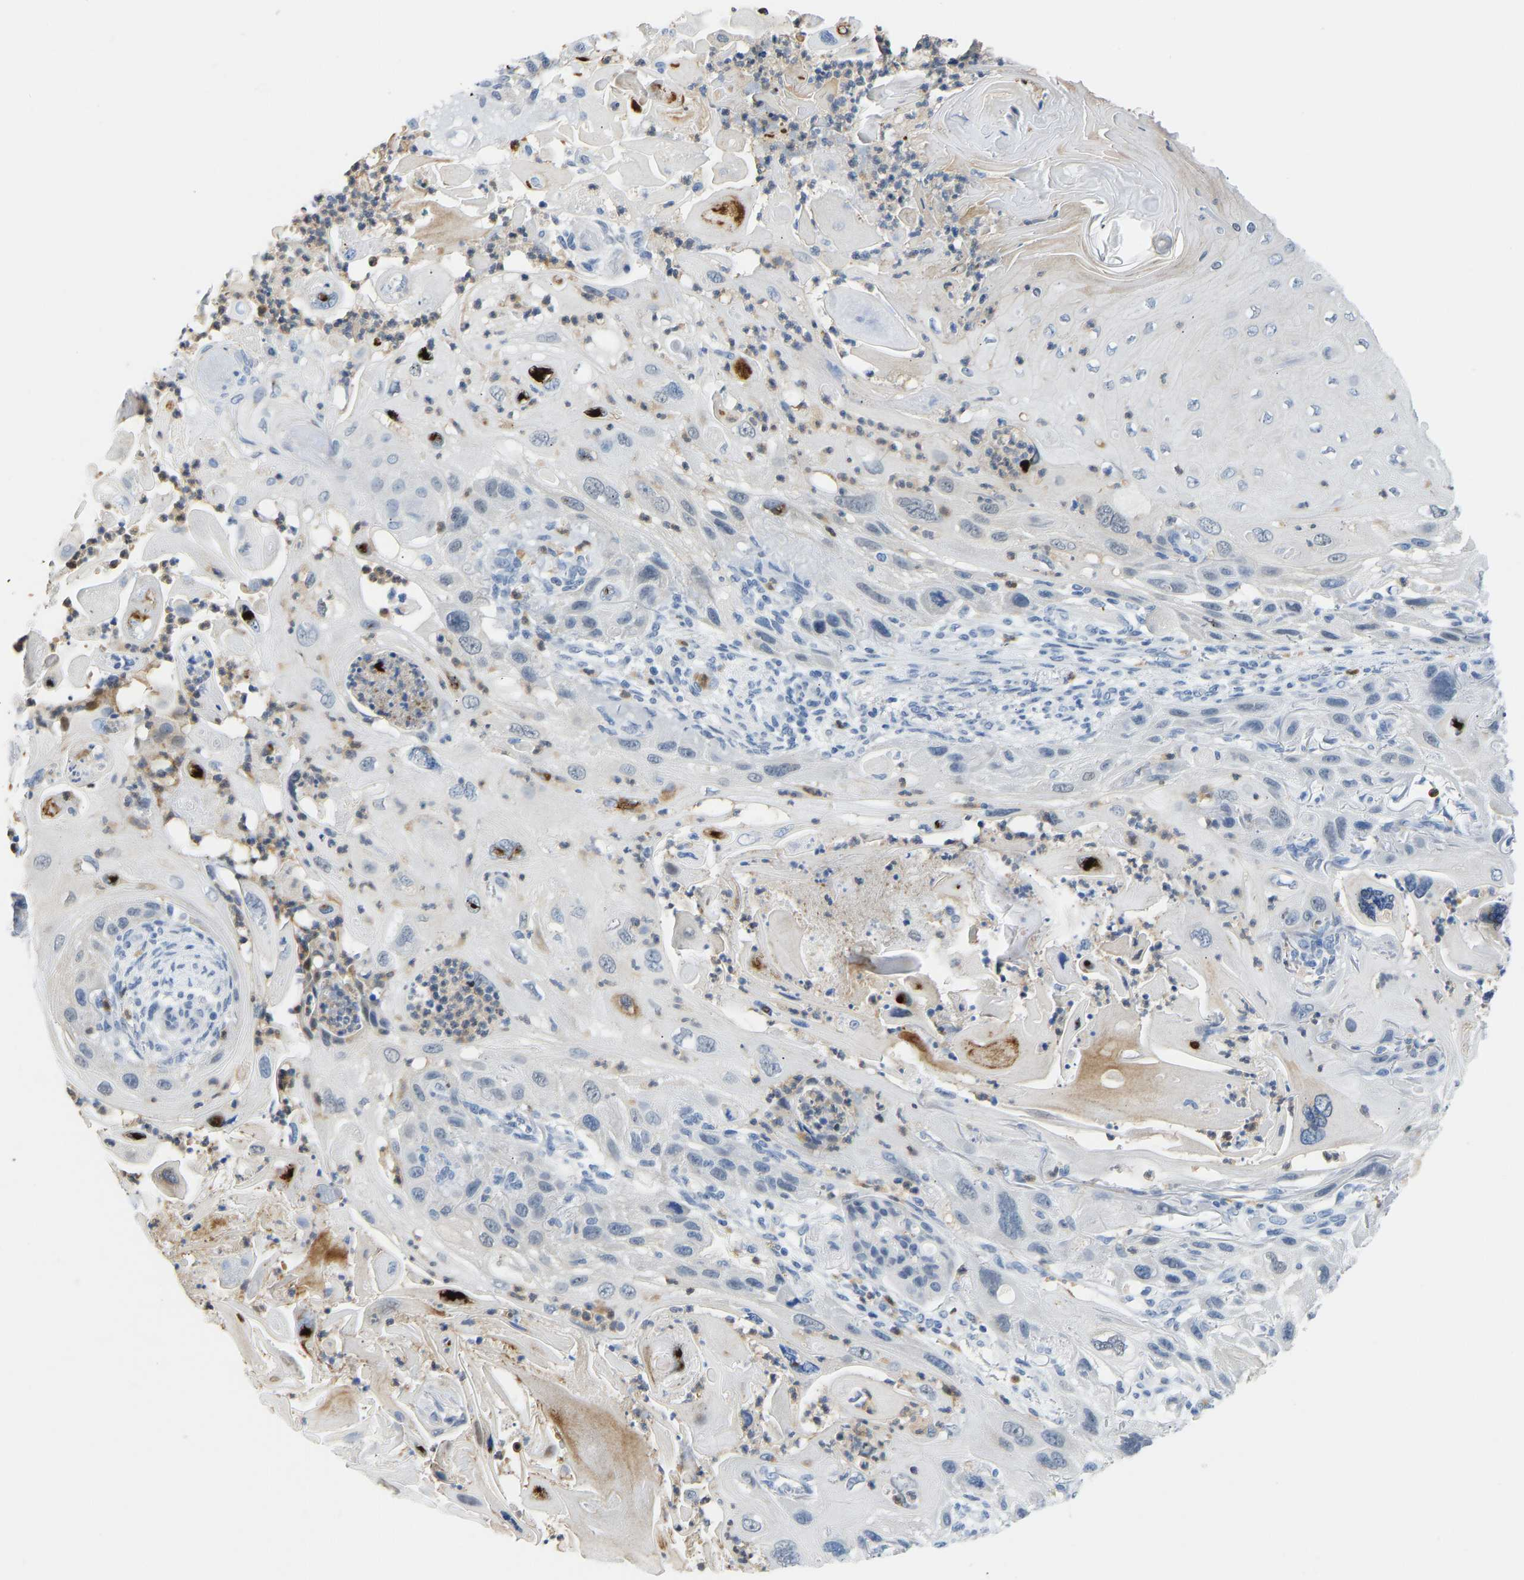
{"staining": {"intensity": "negative", "quantity": "none", "location": "none"}, "tissue": "skin cancer", "cell_type": "Tumor cells", "image_type": "cancer", "snomed": [{"axis": "morphology", "description": "Squamous cell carcinoma, NOS"}, {"axis": "topography", "description": "Skin"}], "caption": "Tumor cells show no significant protein expression in skin cancer (squamous cell carcinoma).", "gene": "TXNDC2", "patient": {"sex": "female", "age": 77}}